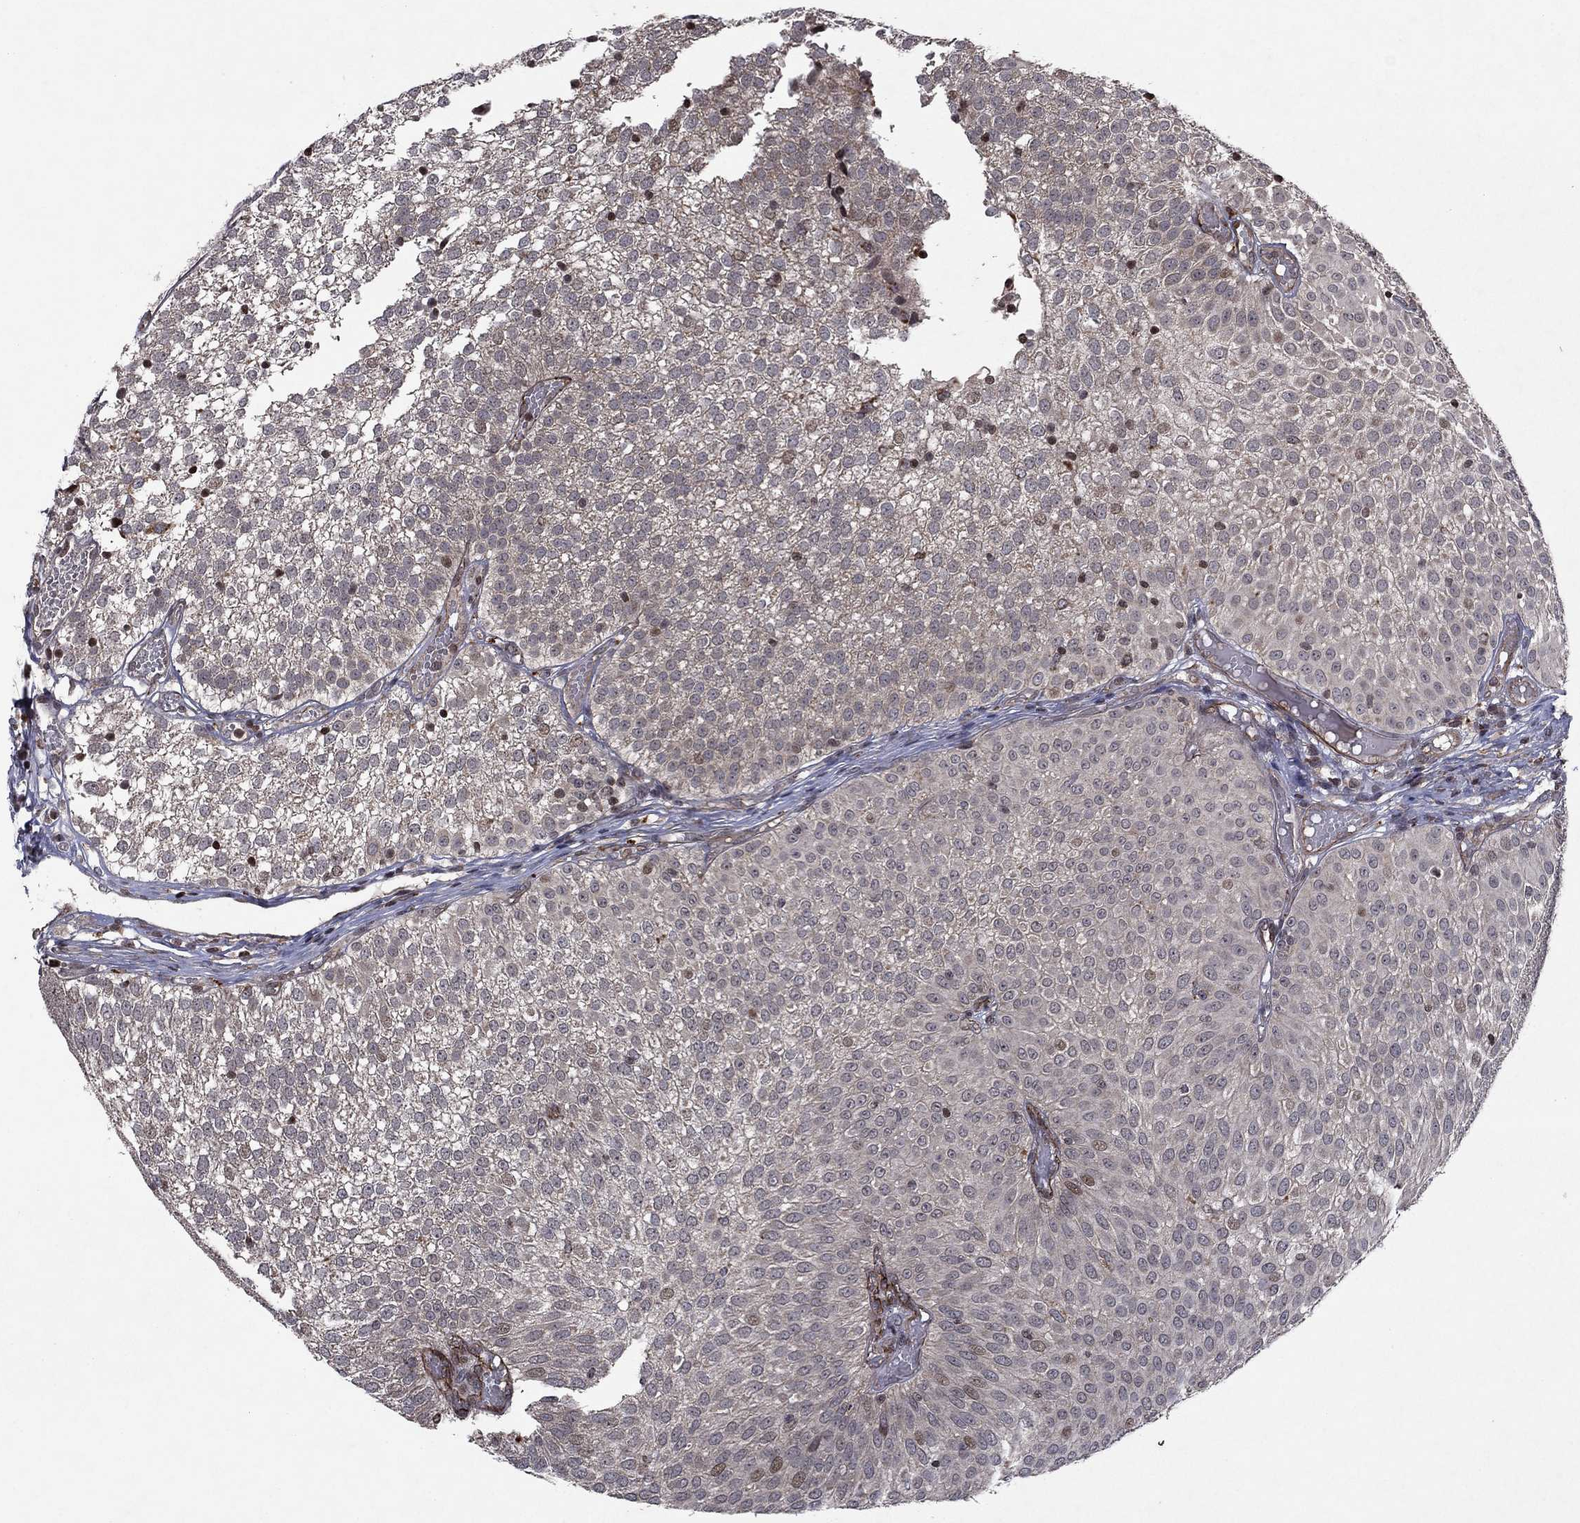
{"staining": {"intensity": "negative", "quantity": "none", "location": "none"}, "tissue": "urothelial cancer", "cell_type": "Tumor cells", "image_type": "cancer", "snomed": [{"axis": "morphology", "description": "Urothelial carcinoma, Low grade"}, {"axis": "topography", "description": "Urinary bladder"}], "caption": "High magnification brightfield microscopy of low-grade urothelial carcinoma stained with DAB (brown) and counterstained with hematoxylin (blue): tumor cells show no significant positivity.", "gene": "SORBS1", "patient": {"sex": "male", "age": 52}}